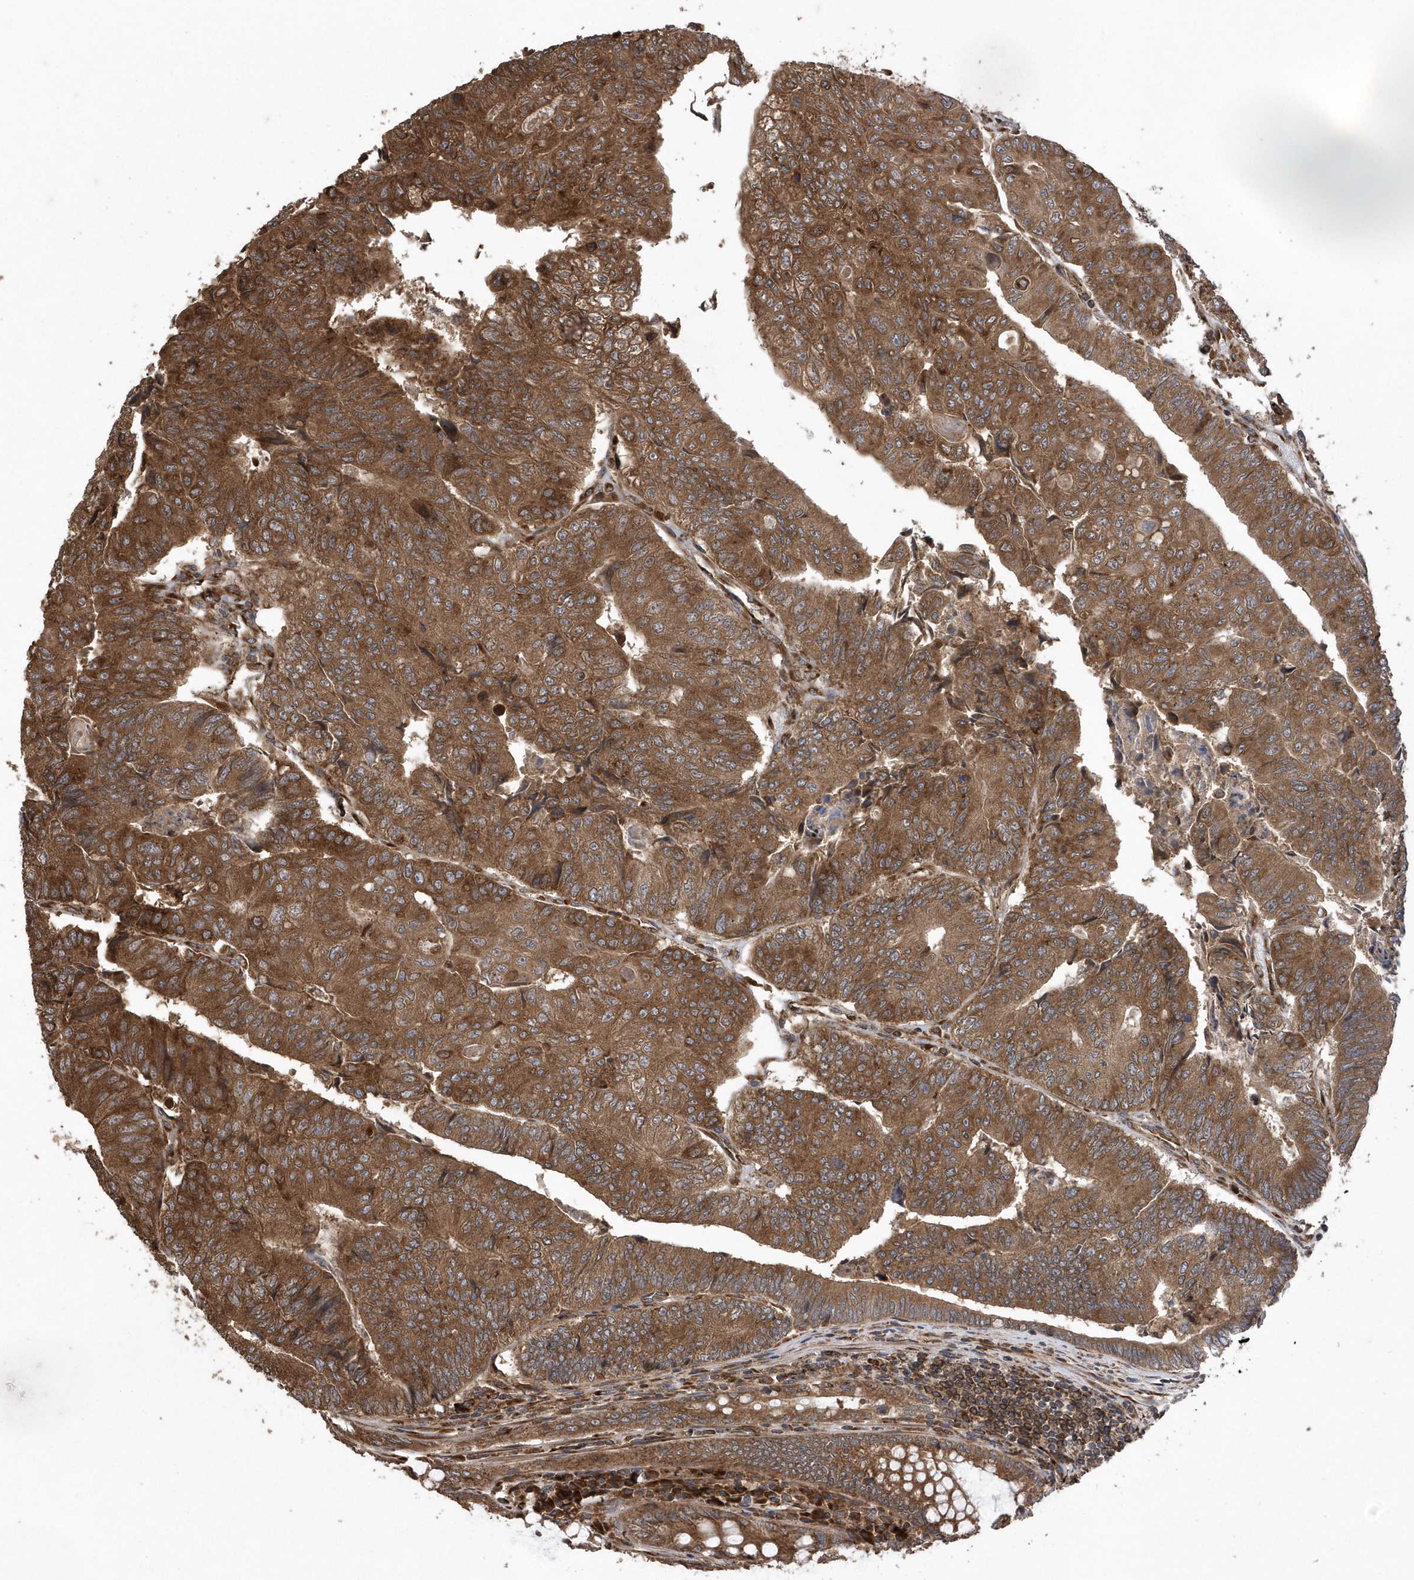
{"staining": {"intensity": "moderate", "quantity": ">75%", "location": "cytoplasmic/membranous"}, "tissue": "colorectal cancer", "cell_type": "Tumor cells", "image_type": "cancer", "snomed": [{"axis": "morphology", "description": "Adenocarcinoma, NOS"}, {"axis": "topography", "description": "Colon"}], "caption": "Colorectal cancer tissue reveals moderate cytoplasmic/membranous positivity in about >75% of tumor cells Immunohistochemistry (ihc) stains the protein of interest in brown and the nuclei are stained blue.", "gene": "WASHC5", "patient": {"sex": "female", "age": 67}}